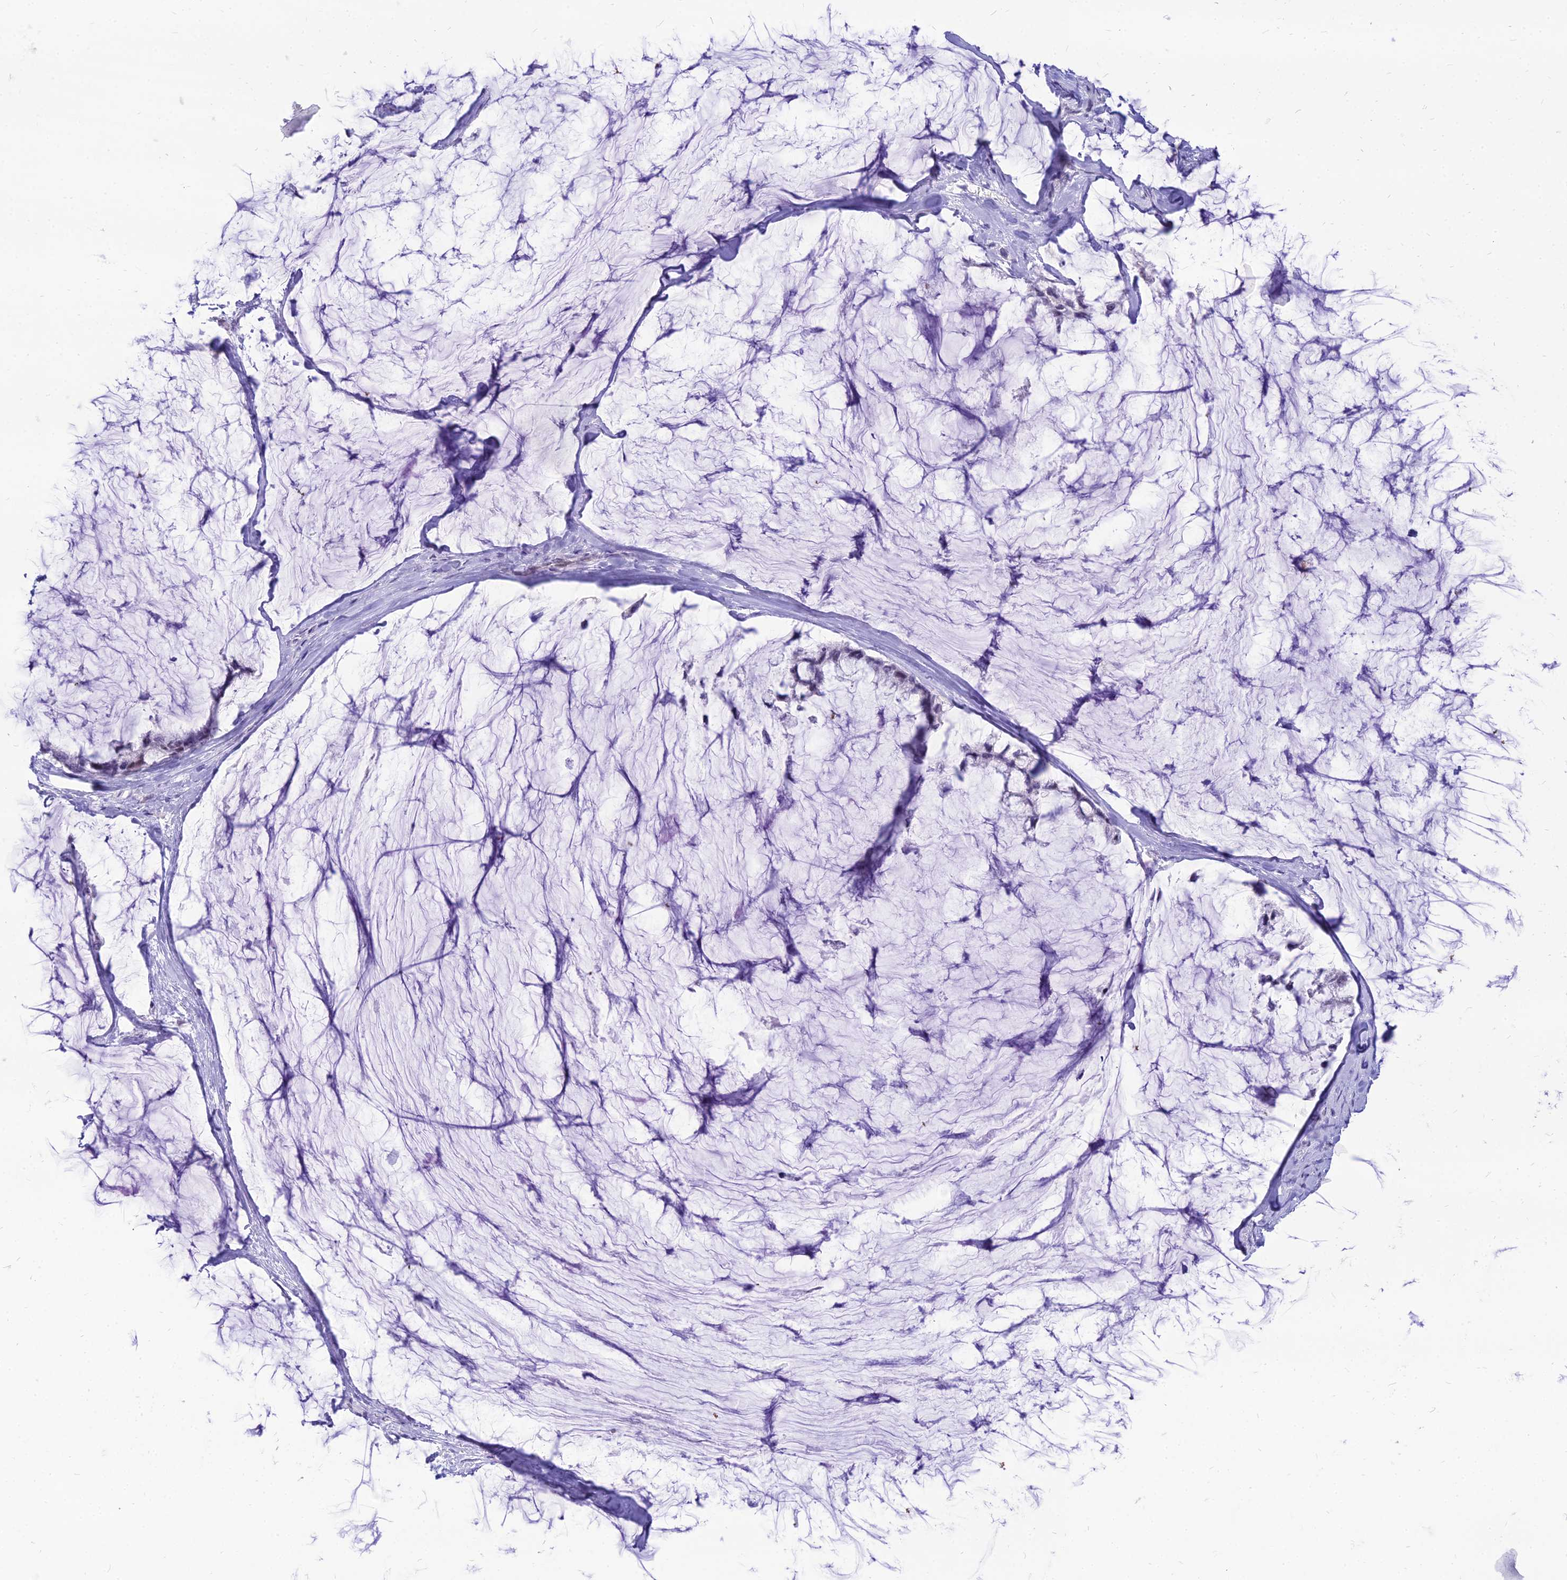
{"staining": {"intensity": "negative", "quantity": "none", "location": "none"}, "tissue": "ovarian cancer", "cell_type": "Tumor cells", "image_type": "cancer", "snomed": [{"axis": "morphology", "description": "Cystadenocarcinoma, mucinous, NOS"}, {"axis": "topography", "description": "Ovary"}], "caption": "Tumor cells are negative for brown protein staining in ovarian mucinous cystadenocarcinoma. (Stains: DAB immunohistochemistry (IHC) with hematoxylin counter stain, Microscopy: brightfield microscopy at high magnification).", "gene": "DHX40", "patient": {"sex": "female", "age": 39}}